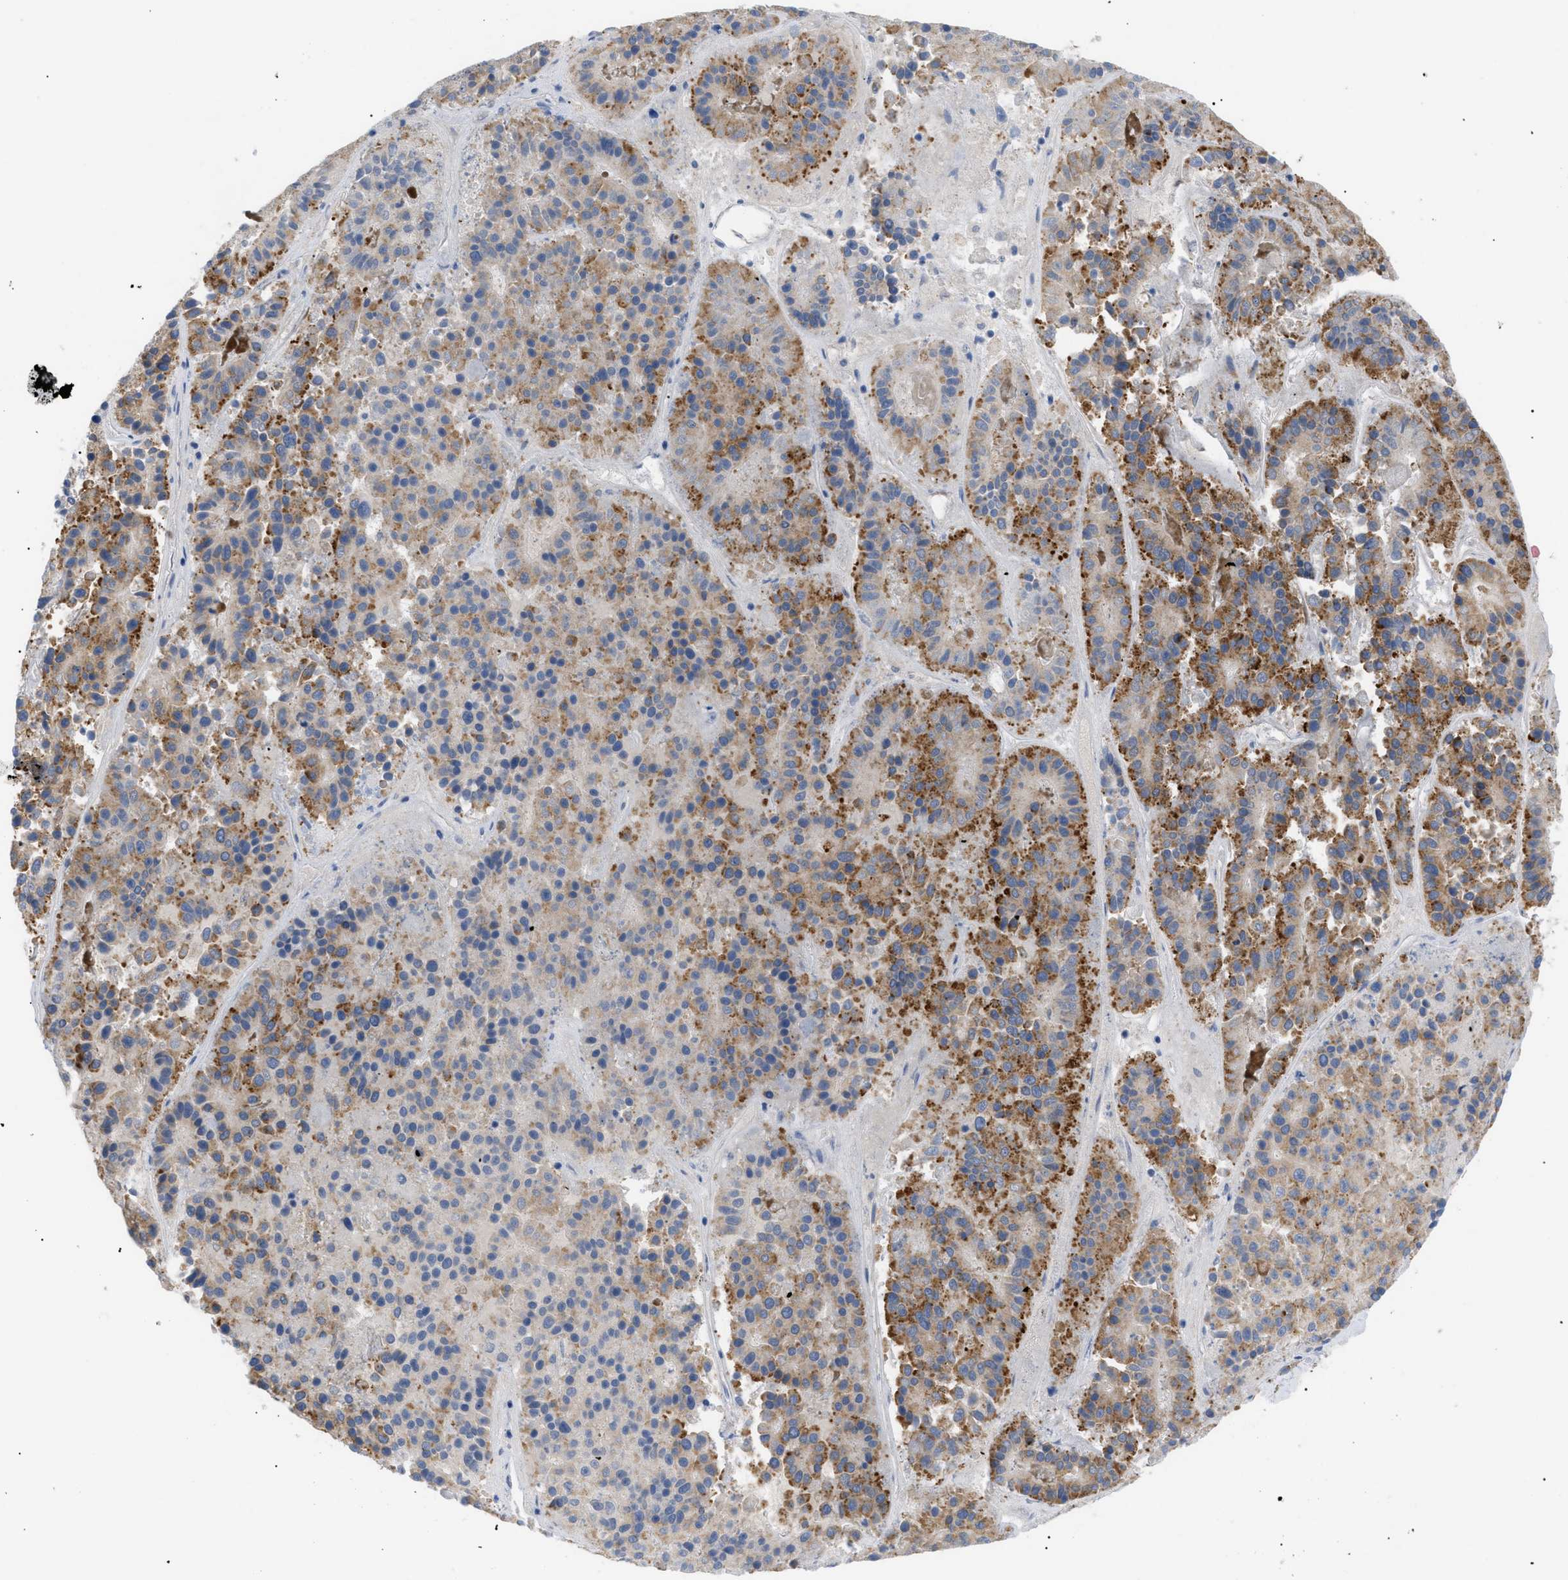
{"staining": {"intensity": "moderate", "quantity": ">75%", "location": "cytoplasmic/membranous"}, "tissue": "pancreatic cancer", "cell_type": "Tumor cells", "image_type": "cancer", "snomed": [{"axis": "morphology", "description": "Adenocarcinoma, NOS"}, {"axis": "topography", "description": "Pancreas"}], "caption": "A high-resolution photomicrograph shows IHC staining of adenocarcinoma (pancreatic), which exhibits moderate cytoplasmic/membranous expression in approximately >75% of tumor cells.", "gene": "SLC50A1", "patient": {"sex": "male", "age": 50}}